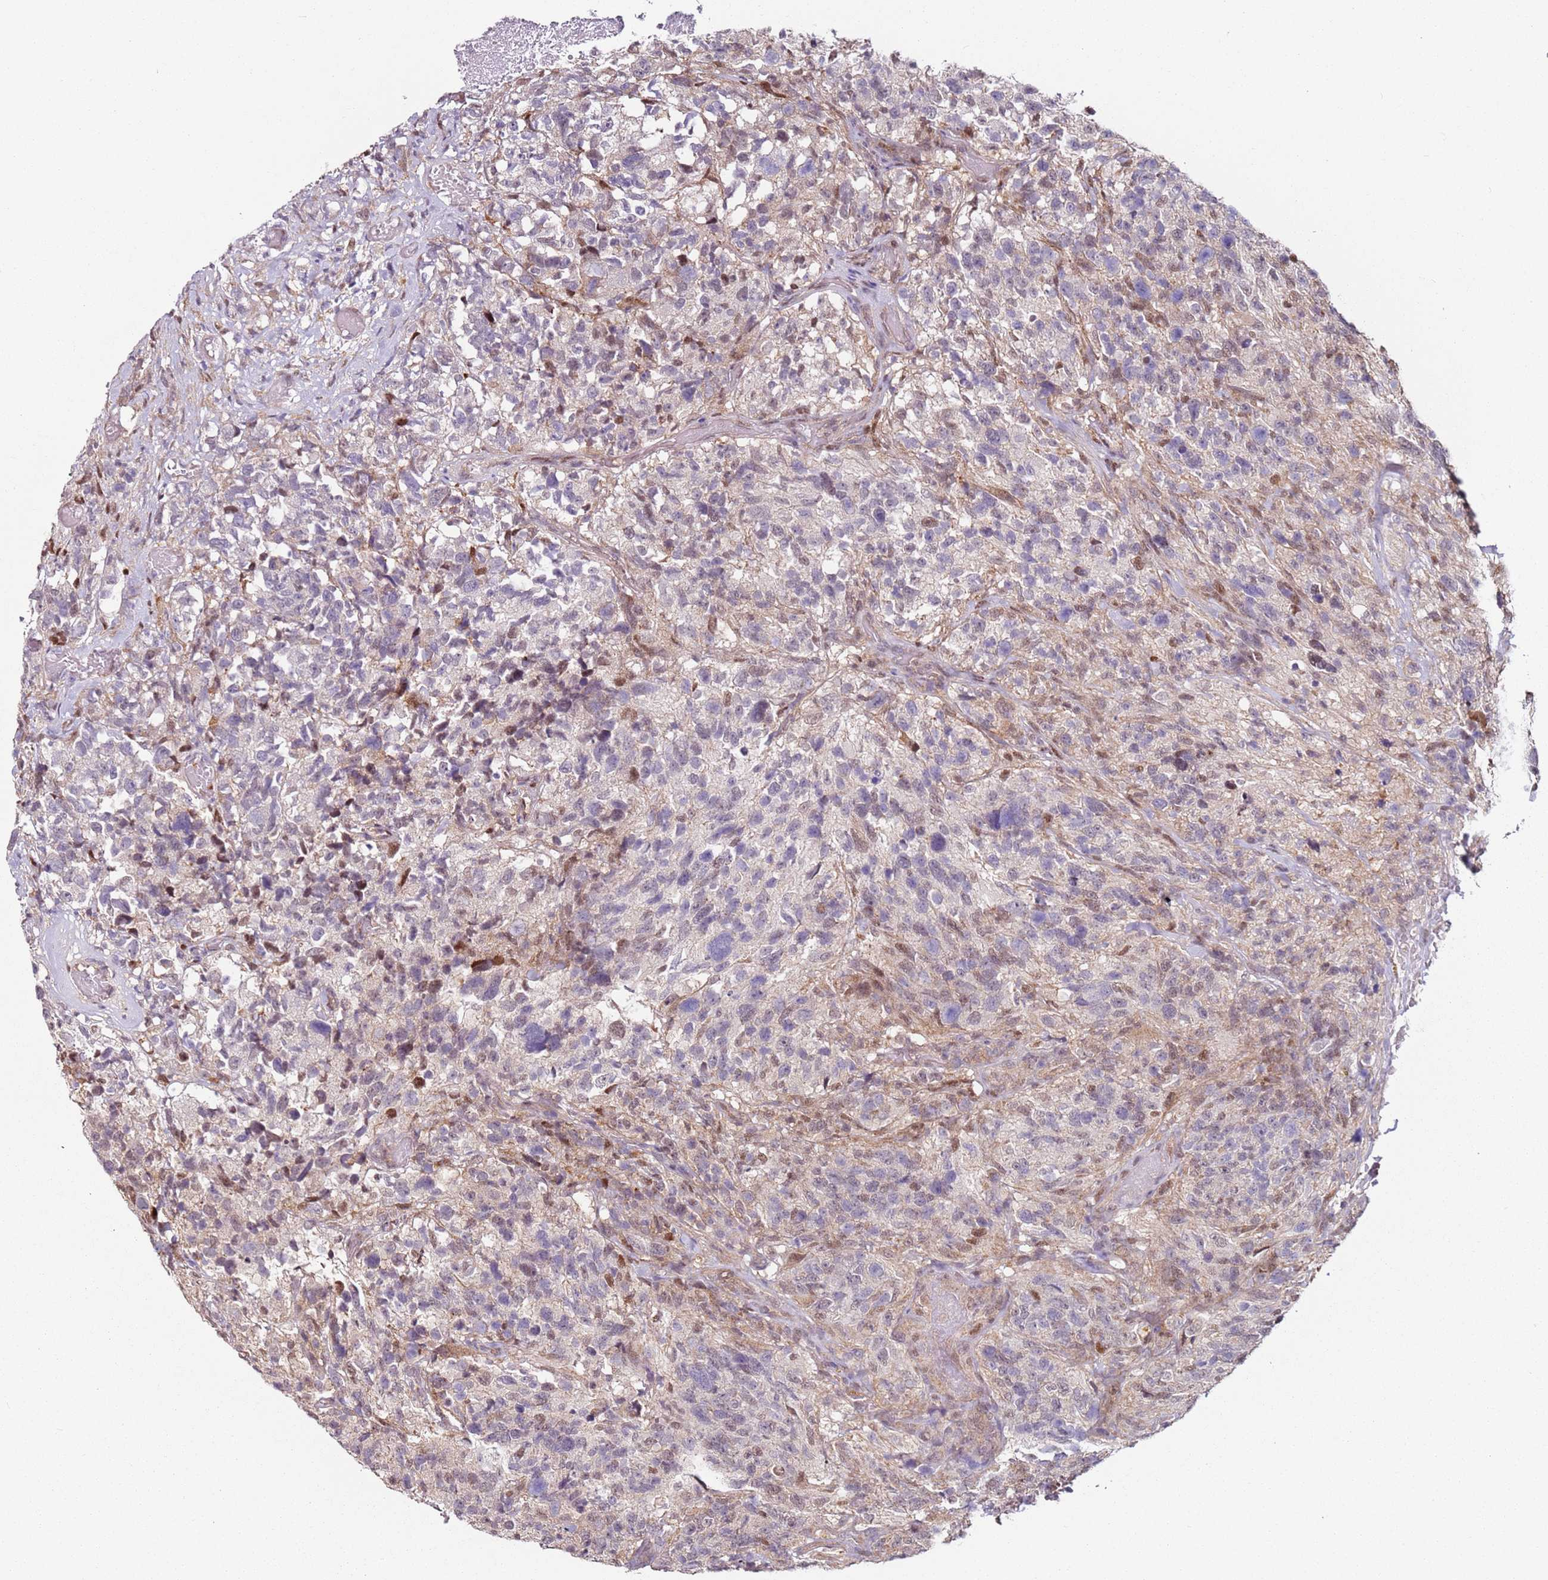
{"staining": {"intensity": "moderate", "quantity": "<25%", "location": "nuclear"}, "tissue": "glioma", "cell_type": "Tumor cells", "image_type": "cancer", "snomed": [{"axis": "morphology", "description": "Glioma, malignant, High grade"}, {"axis": "topography", "description": "Brain"}], "caption": "Immunohistochemical staining of malignant high-grade glioma exhibits moderate nuclear protein positivity in about <25% of tumor cells.", "gene": "PSMD4", "patient": {"sex": "male", "age": 69}}